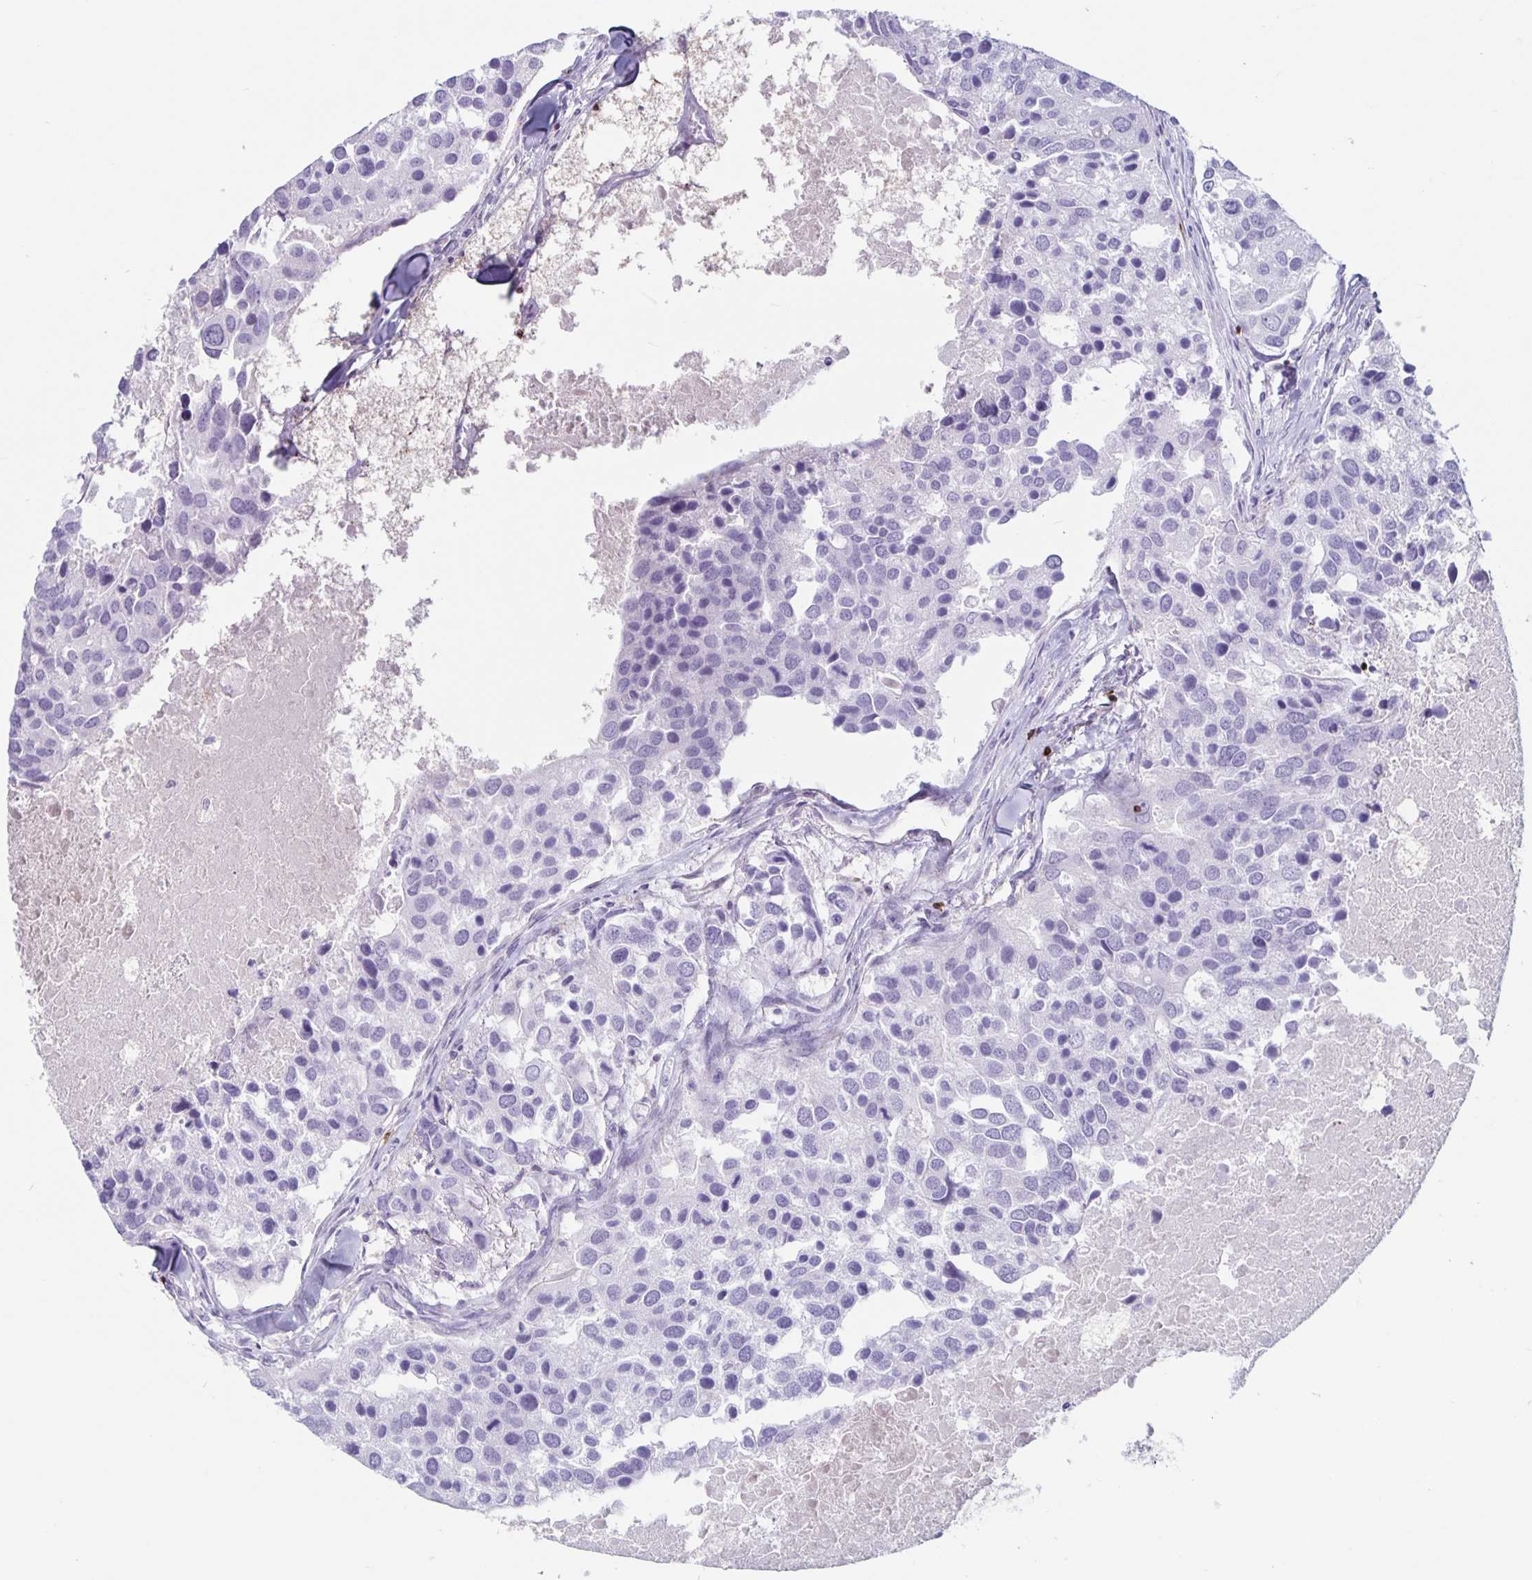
{"staining": {"intensity": "negative", "quantity": "none", "location": "none"}, "tissue": "breast cancer", "cell_type": "Tumor cells", "image_type": "cancer", "snomed": [{"axis": "morphology", "description": "Duct carcinoma"}, {"axis": "topography", "description": "Breast"}], "caption": "This histopathology image is of infiltrating ductal carcinoma (breast) stained with IHC to label a protein in brown with the nuclei are counter-stained blue. There is no expression in tumor cells.", "gene": "GZMK", "patient": {"sex": "female", "age": 83}}